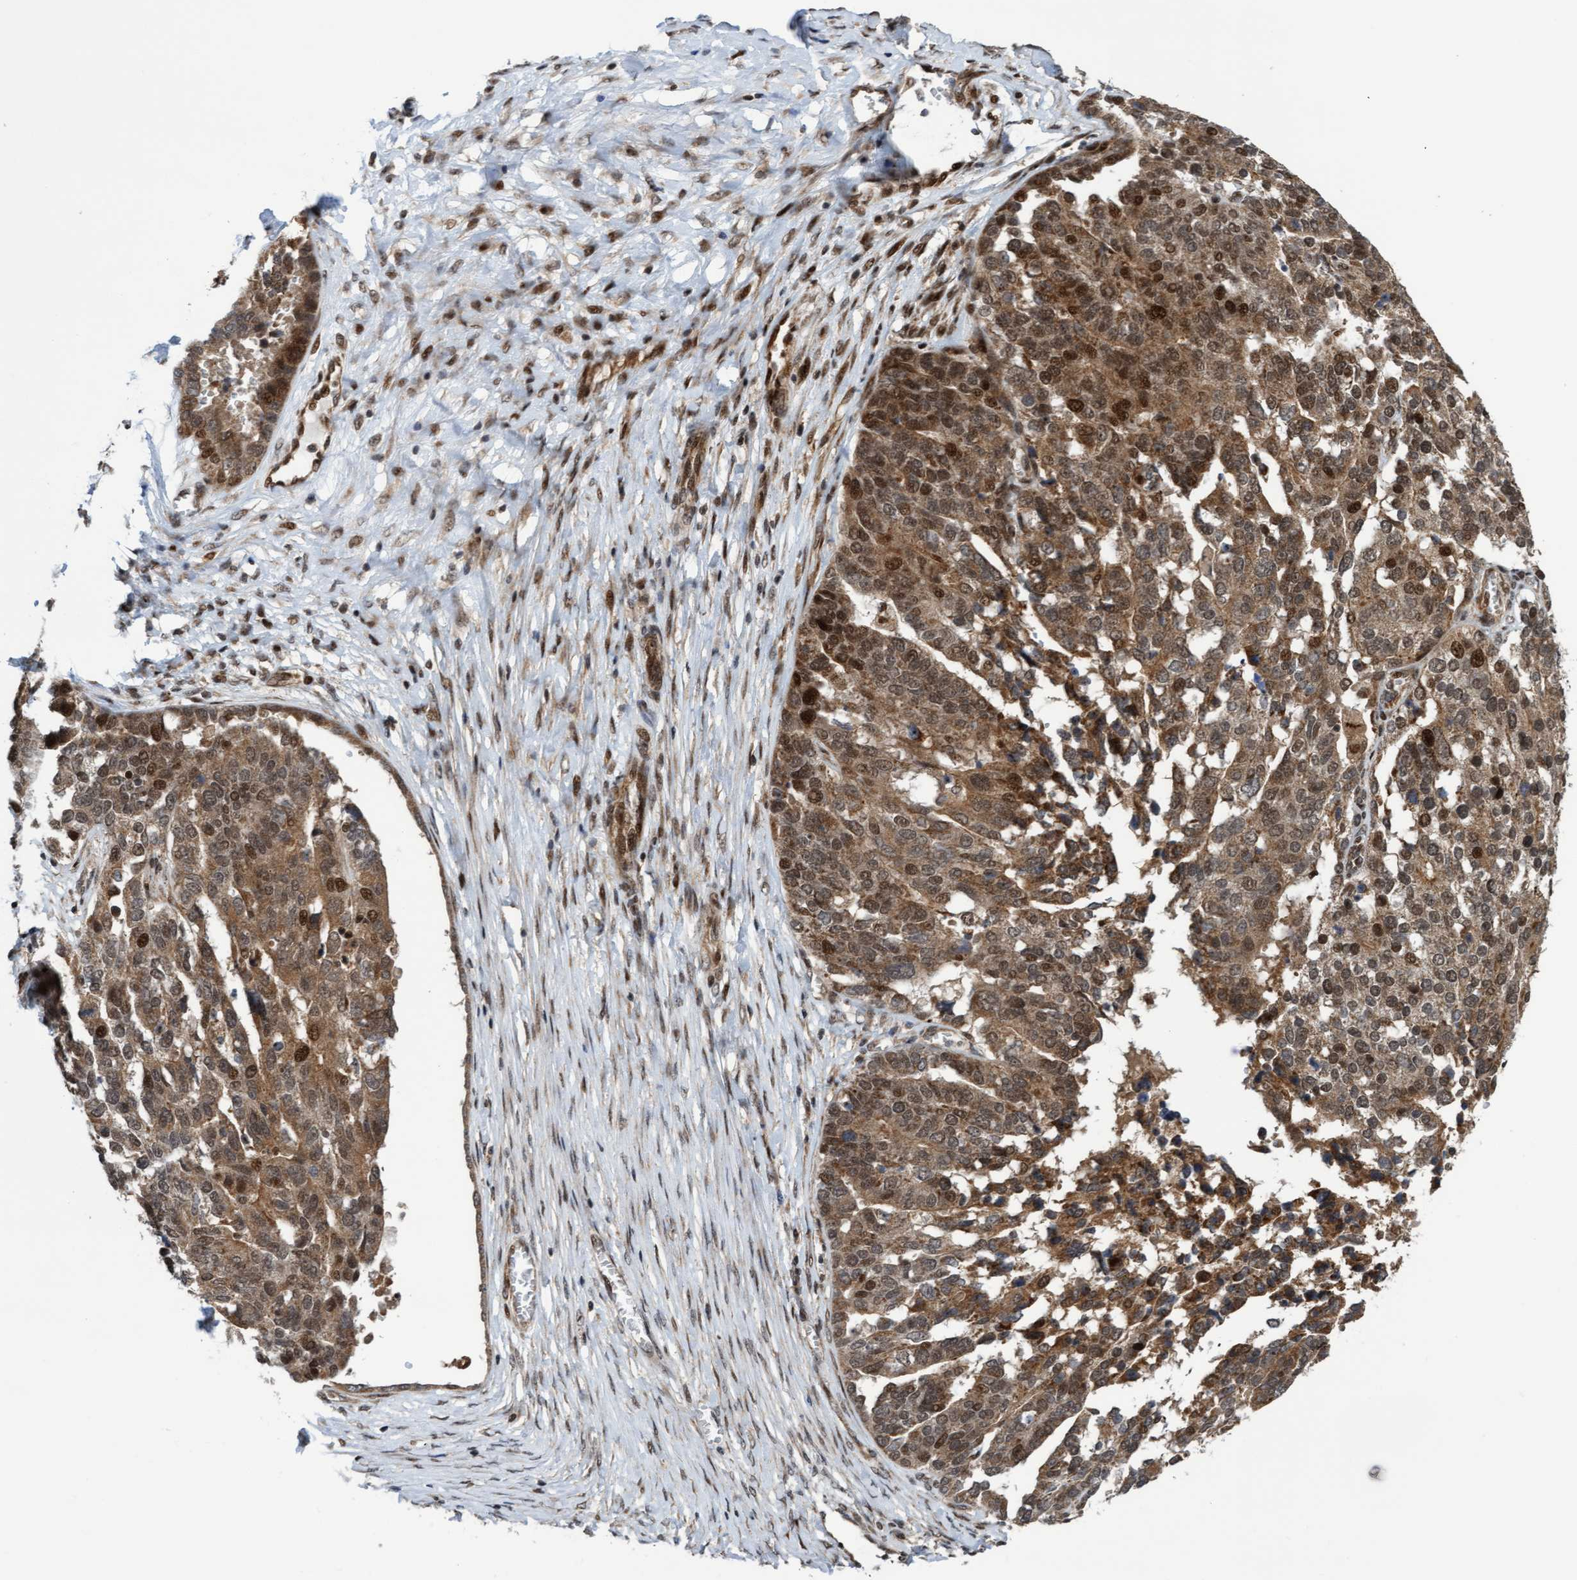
{"staining": {"intensity": "moderate", "quantity": ">75%", "location": "cytoplasmic/membranous,nuclear"}, "tissue": "ovarian cancer", "cell_type": "Tumor cells", "image_type": "cancer", "snomed": [{"axis": "morphology", "description": "Cystadenocarcinoma, serous, NOS"}, {"axis": "topography", "description": "Ovary"}], "caption": "A medium amount of moderate cytoplasmic/membranous and nuclear positivity is appreciated in approximately >75% of tumor cells in ovarian cancer (serous cystadenocarcinoma) tissue. The staining was performed using DAB (3,3'-diaminobenzidine), with brown indicating positive protein expression. Nuclei are stained blue with hematoxylin.", "gene": "ITFG1", "patient": {"sex": "female", "age": 44}}